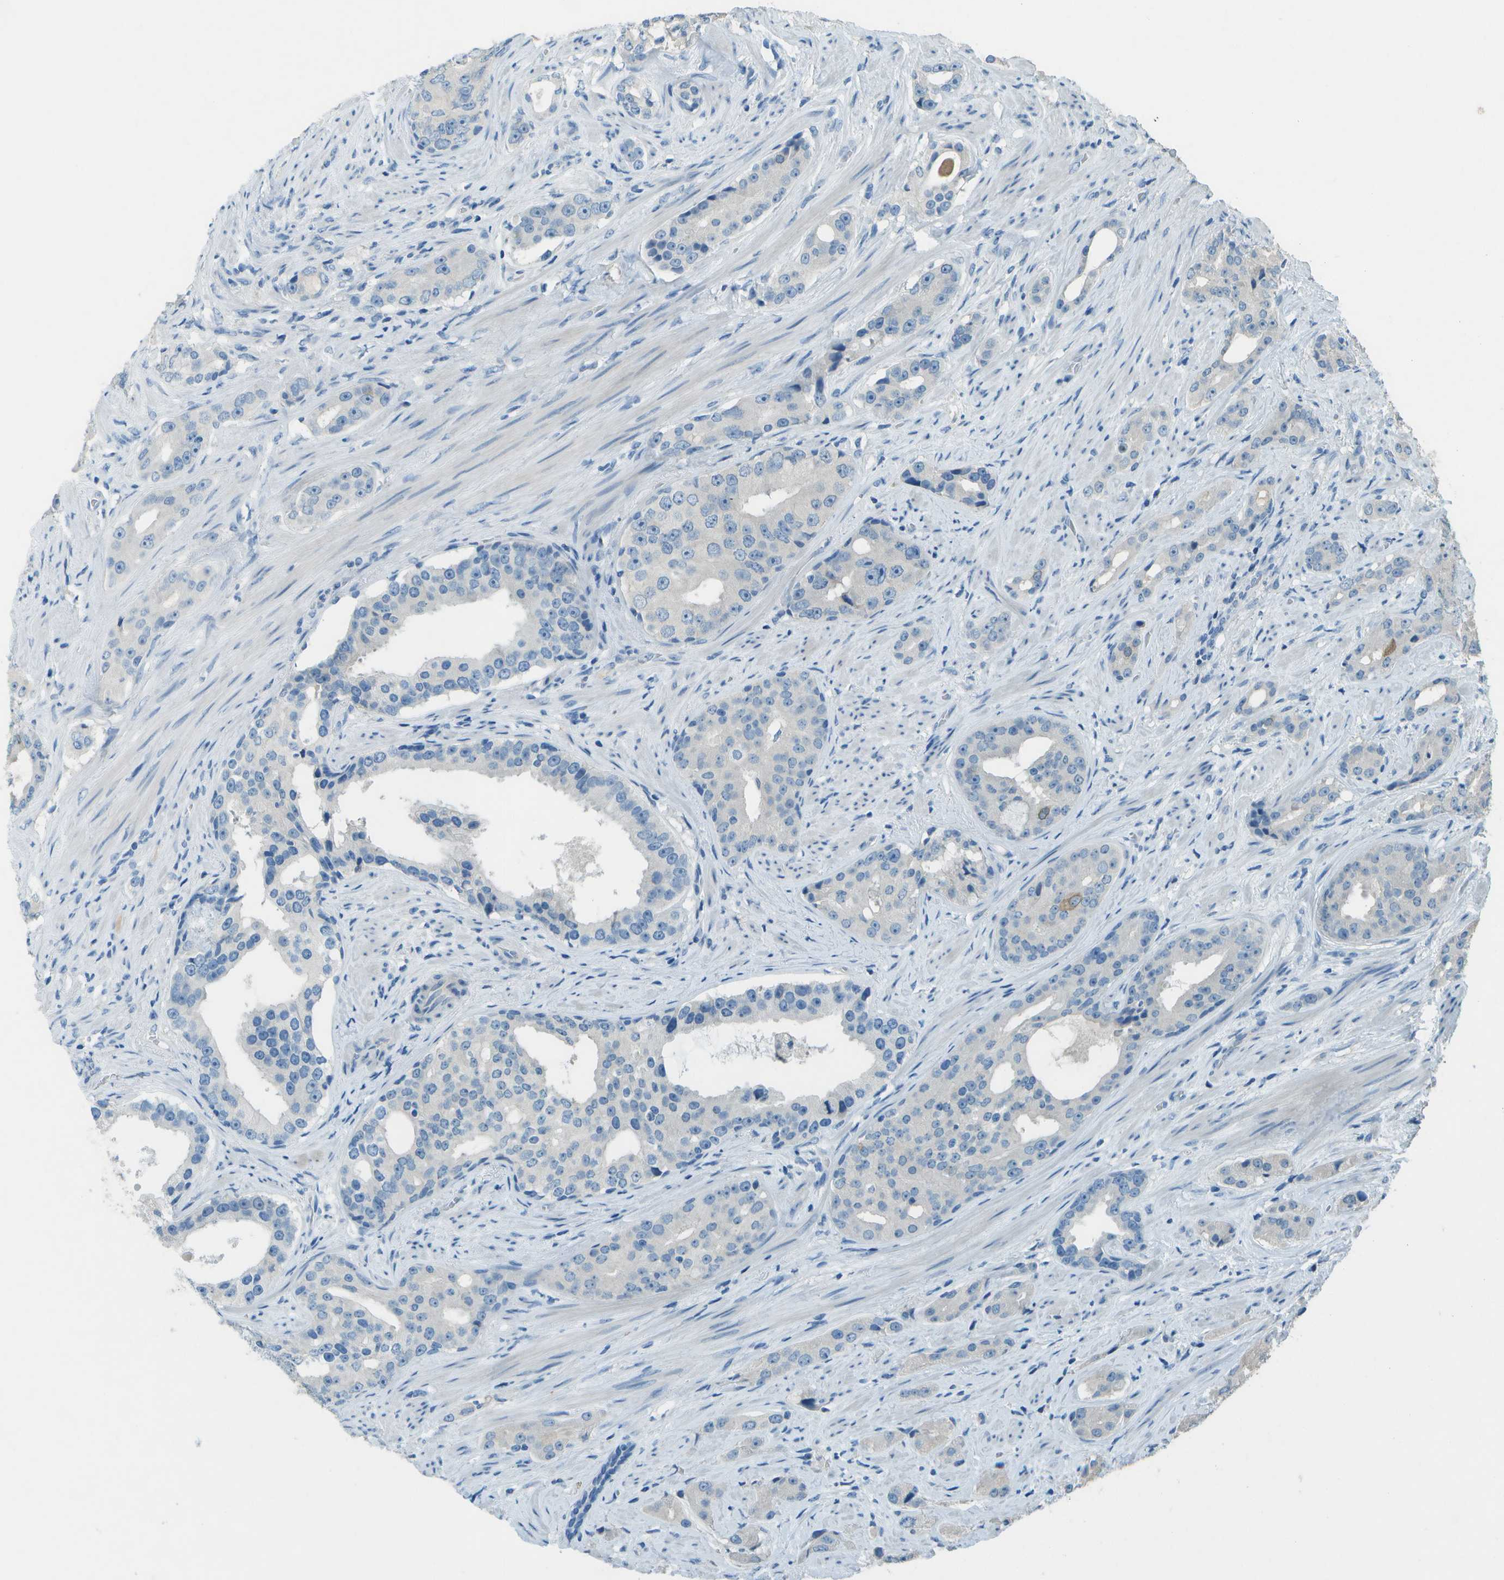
{"staining": {"intensity": "negative", "quantity": "none", "location": "none"}, "tissue": "prostate cancer", "cell_type": "Tumor cells", "image_type": "cancer", "snomed": [{"axis": "morphology", "description": "Adenocarcinoma, High grade"}, {"axis": "topography", "description": "Prostate"}], "caption": "The immunohistochemistry (IHC) photomicrograph has no significant staining in tumor cells of high-grade adenocarcinoma (prostate) tissue. Nuclei are stained in blue.", "gene": "LGI2", "patient": {"sex": "male", "age": 71}}